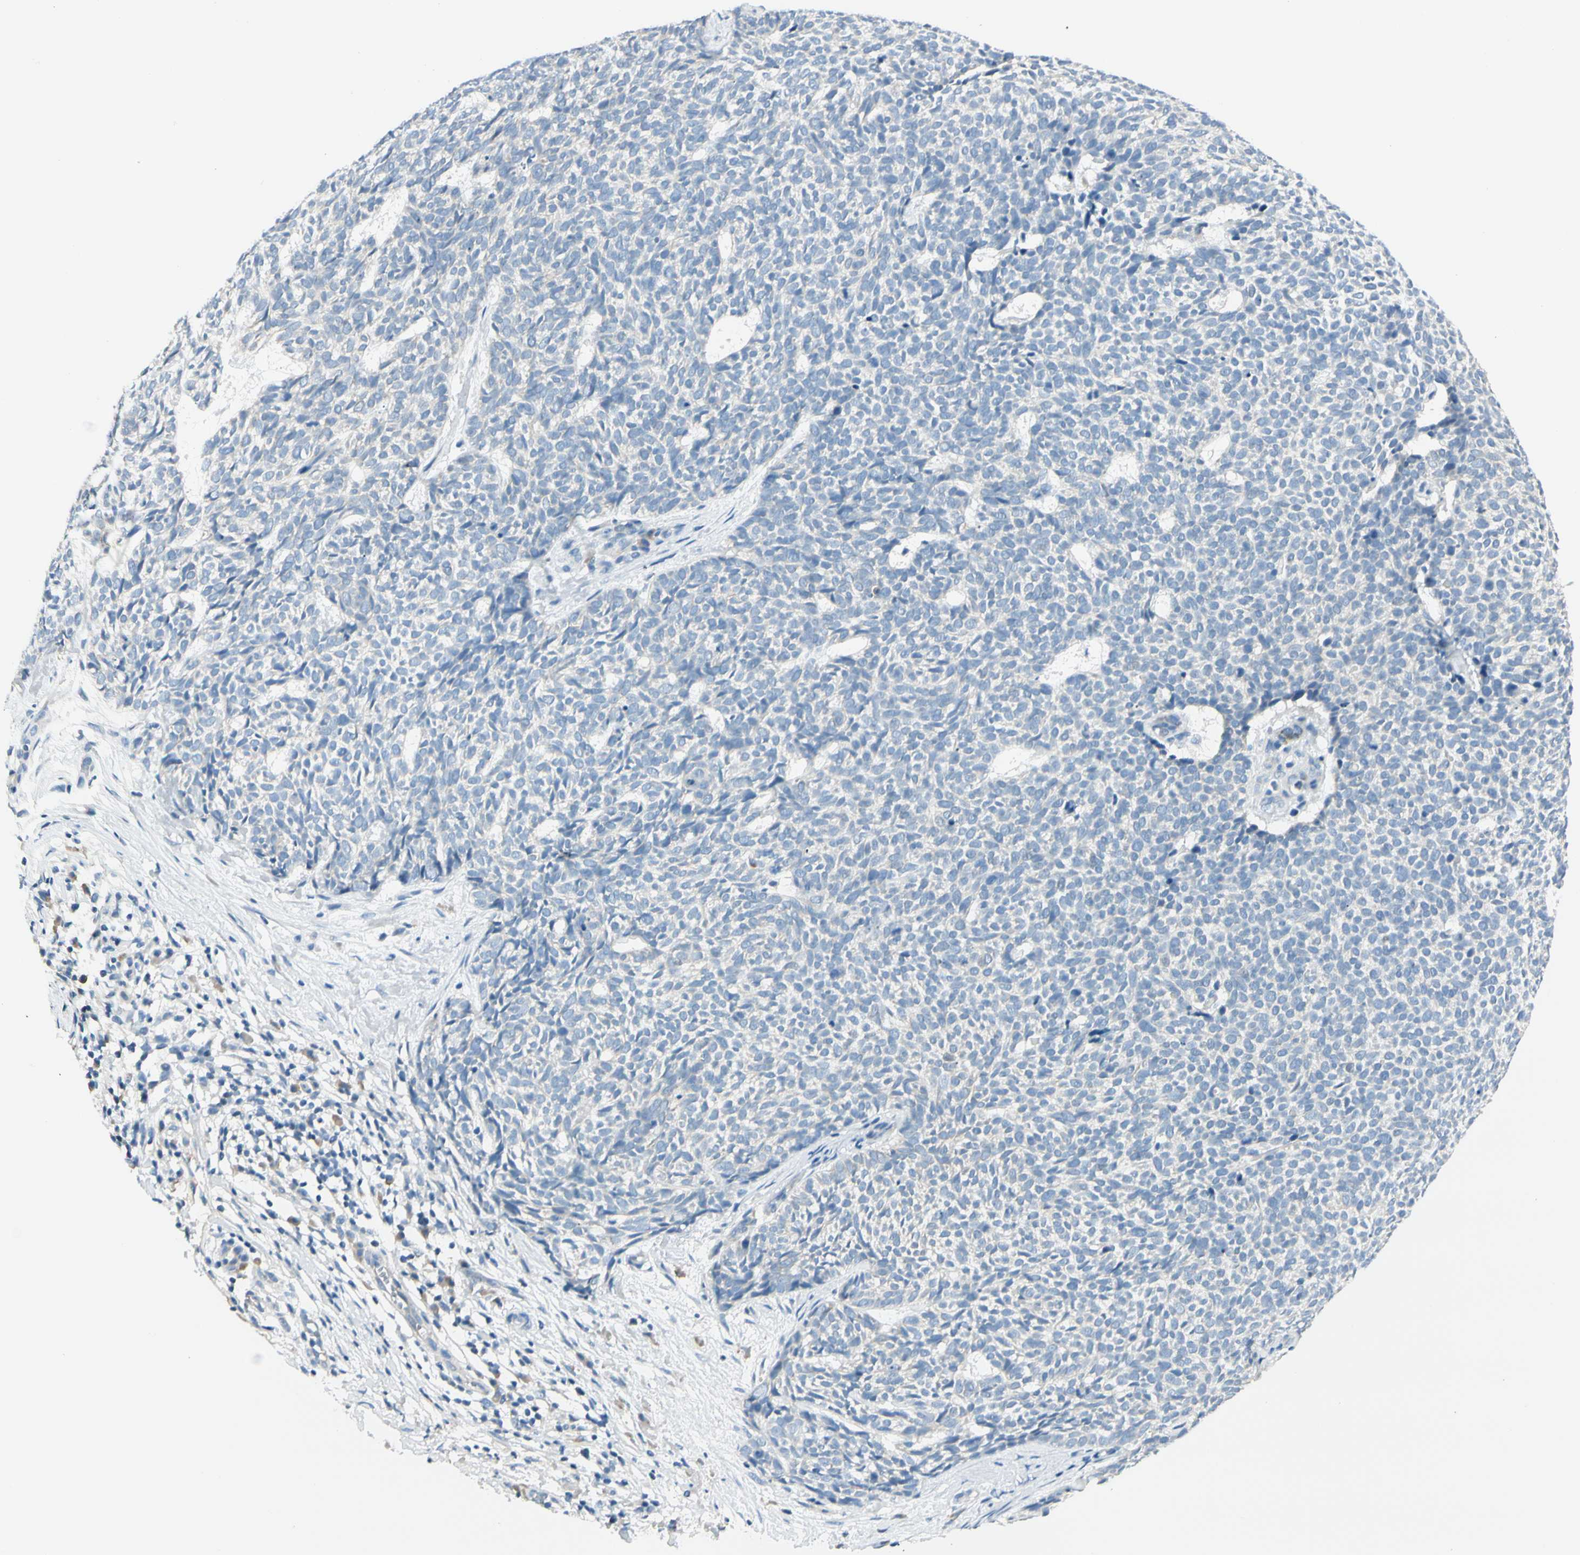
{"staining": {"intensity": "negative", "quantity": "none", "location": "none"}, "tissue": "skin cancer", "cell_type": "Tumor cells", "image_type": "cancer", "snomed": [{"axis": "morphology", "description": "Basal cell carcinoma"}, {"axis": "topography", "description": "Skin"}], "caption": "Skin cancer was stained to show a protein in brown. There is no significant positivity in tumor cells. (DAB immunohistochemistry with hematoxylin counter stain).", "gene": "SLC6A15", "patient": {"sex": "female", "age": 84}}